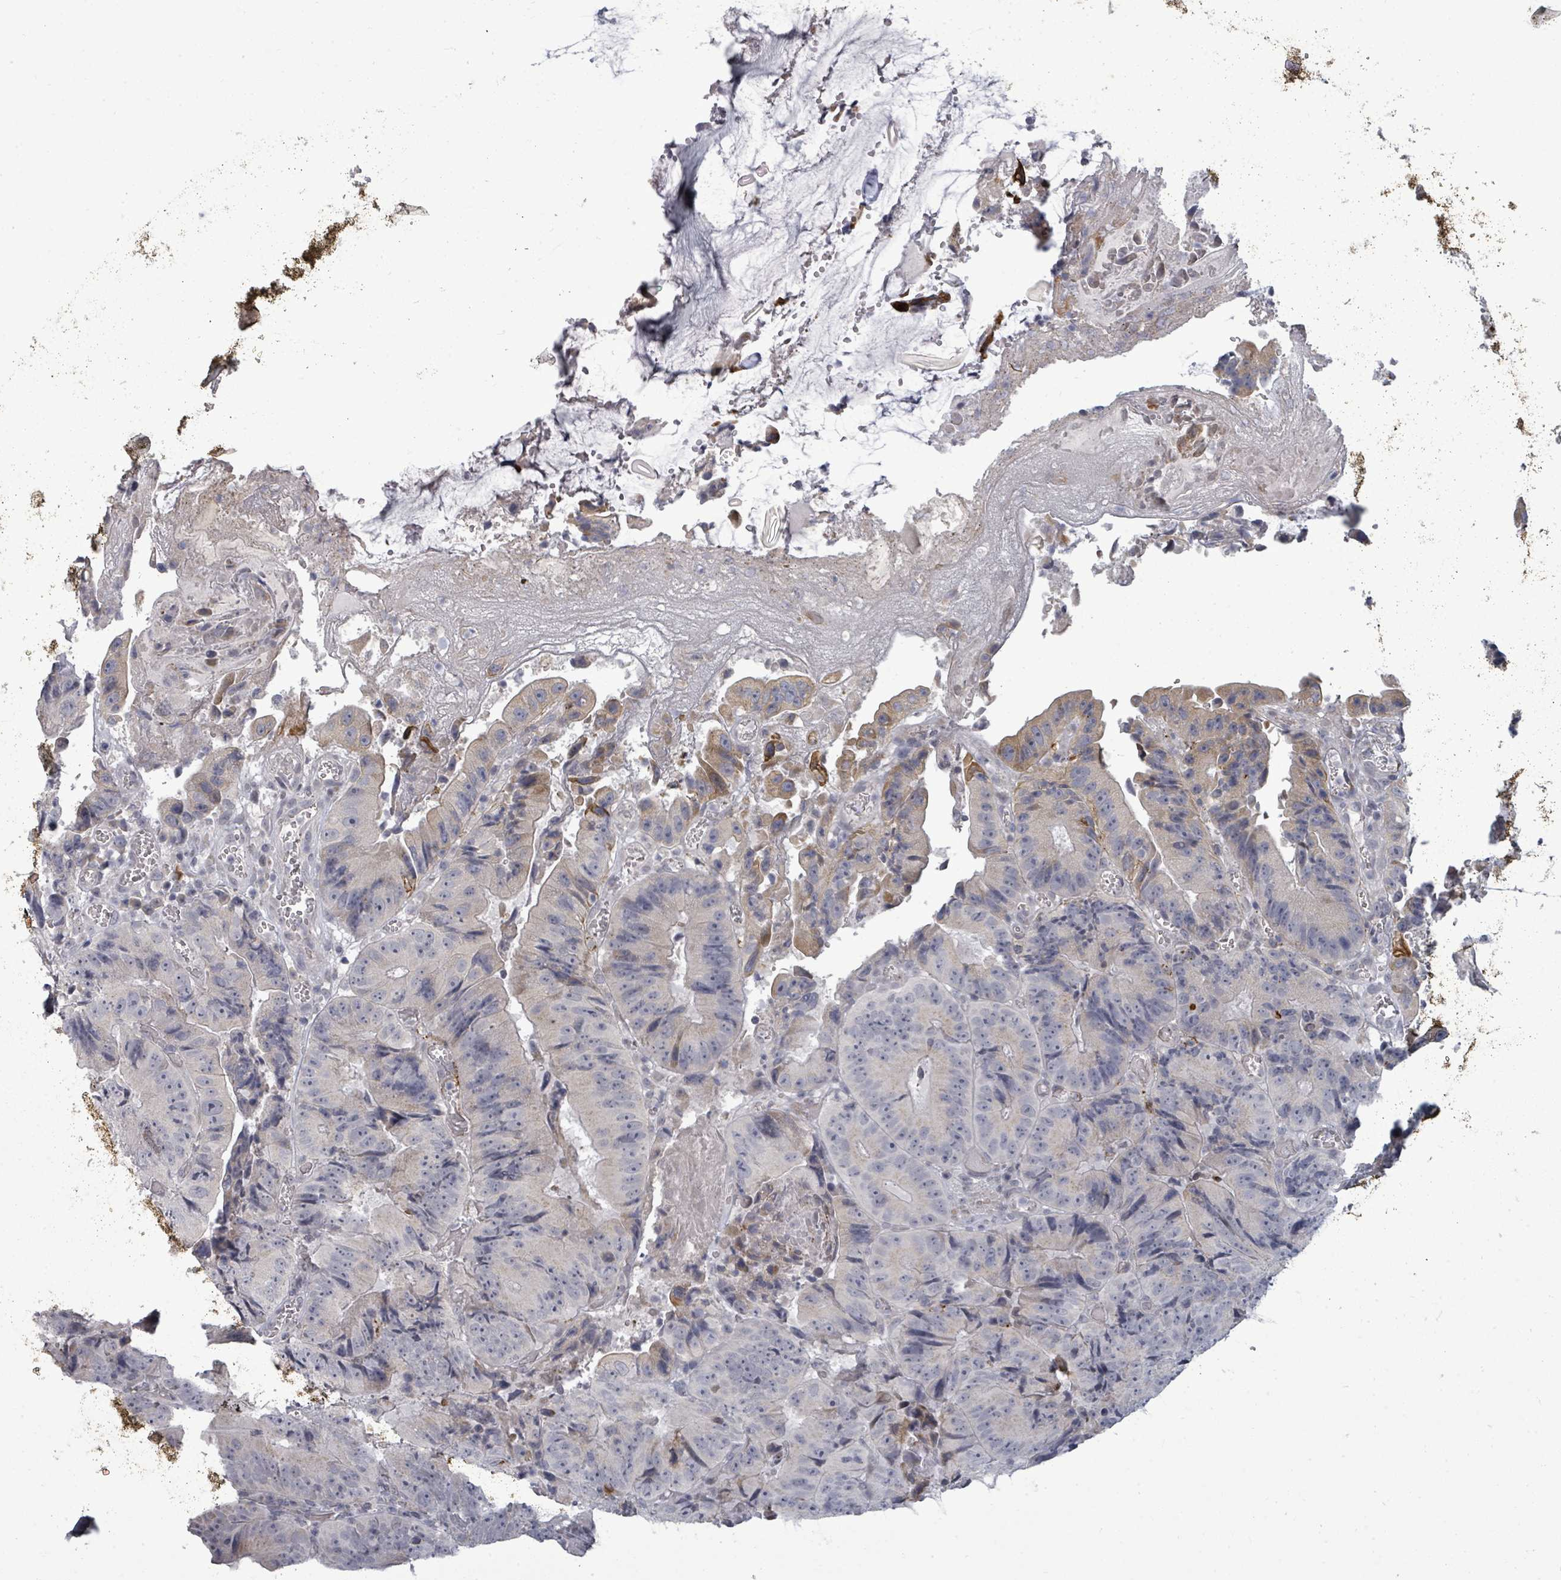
{"staining": {"intensity": "negative", "quantity": "none", "location": "none"}, "tissue": "colorectal cancer", "cell_type": "Tumor cells", "image_type": "cancer", "snomed": [{"axis": "morphology", "description": "Adenocarcinoma, NOS"}, {"axis": "topography", "description": "Colon"}], "caption": "Colorectal cancer was stained to show a protein in brown. There is no significant expression in tumor cells. (Brightfield microscopy of DAB (3,3'-diaminobenzidine) IHC at high magnification).", "gene": "PTPN20", "patient": {"sex": "female", "age": 86}}